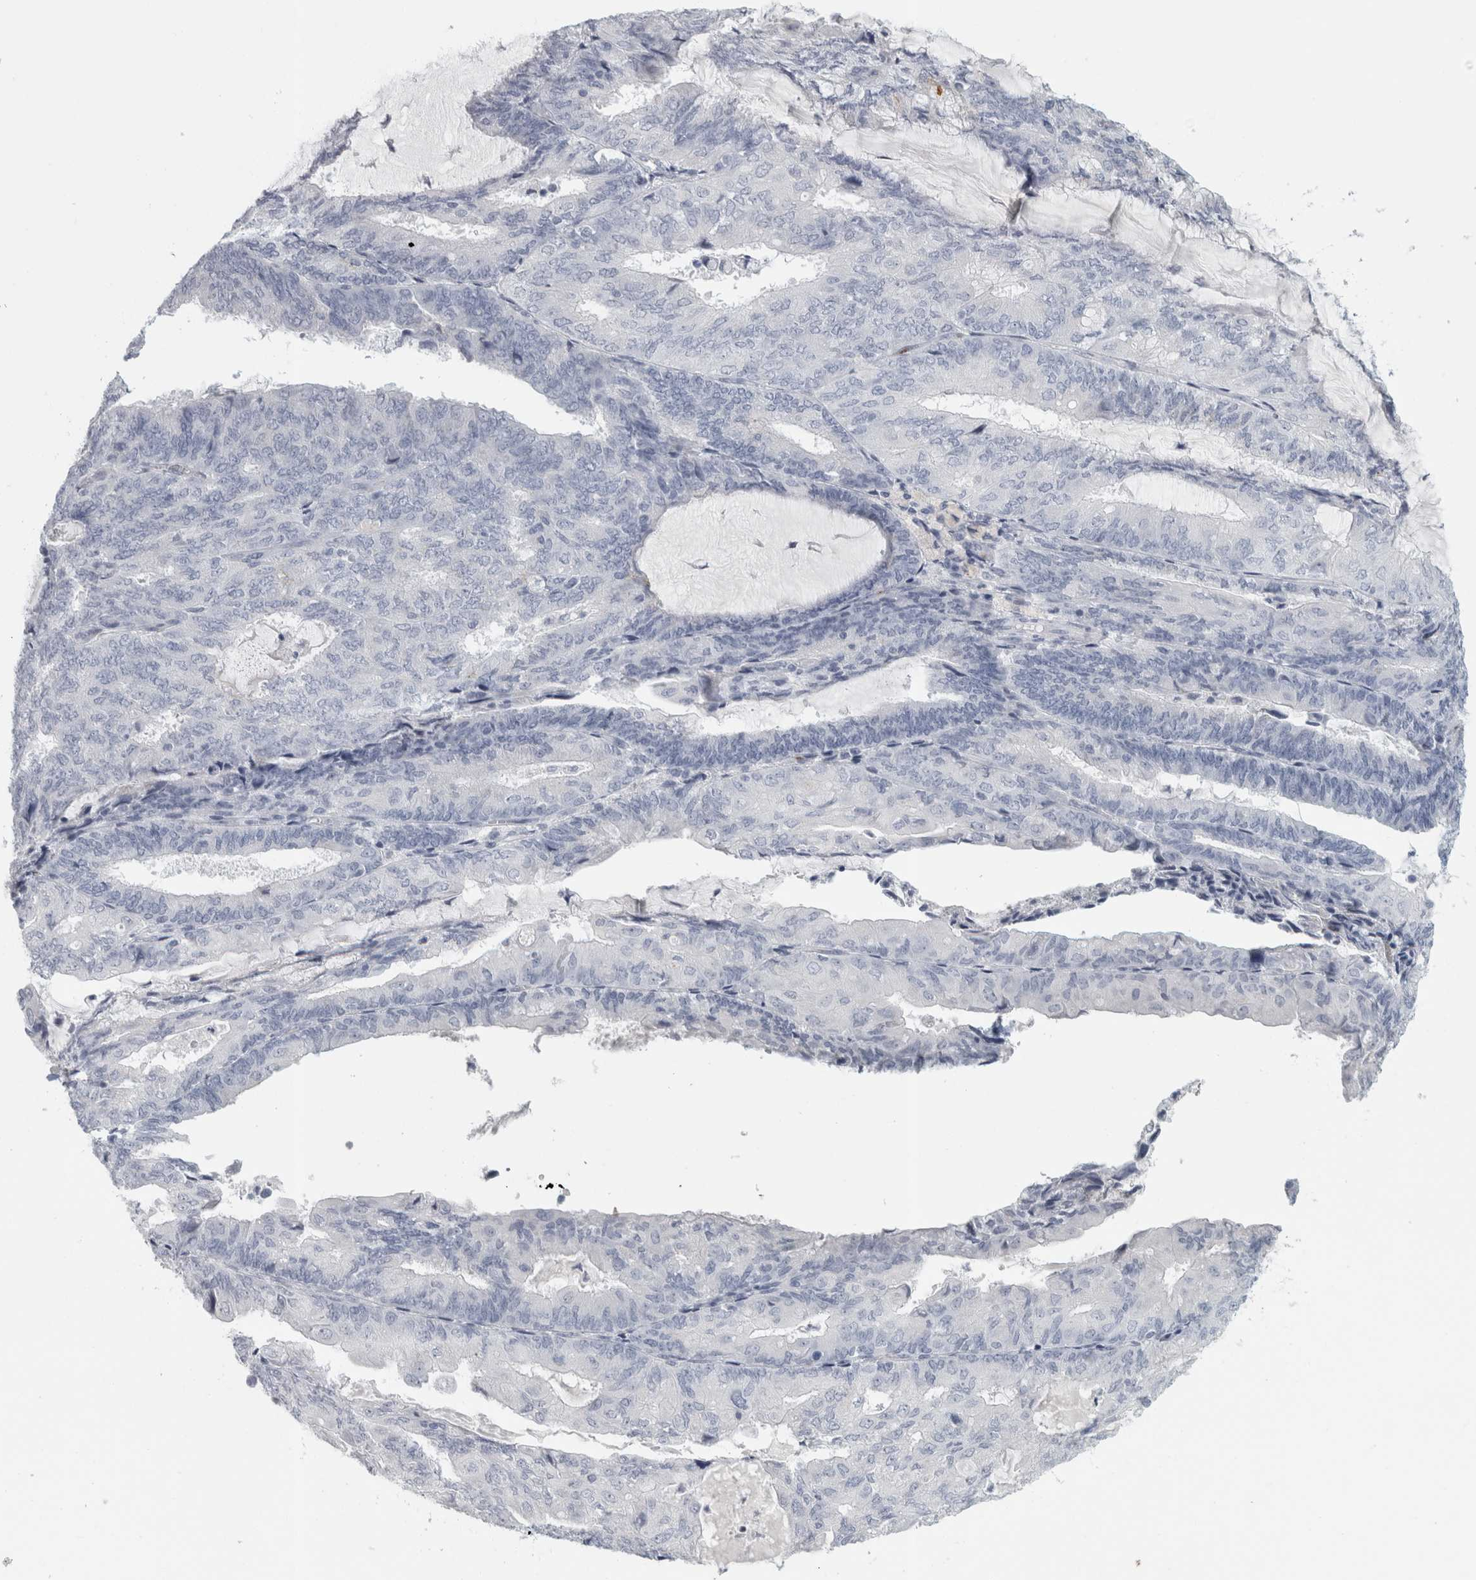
{"staining": {"intensity": "negative", "quantity": "none", "location": "none"}, "tissue": "endometrial cancer", "cell_type": "Tumor cells", "image_type": "cancer", "snomed": [{"axis": "morphology", "description": "Adenocarcinoma, NOS"}, {"axis": "topography", "description": "Endometrium"}], "caption": "Tumor cells show no significant expression in endometrial adenocarcinoma.", "gene": "CPE", "patient": {"sex": "female", "age": 81}}